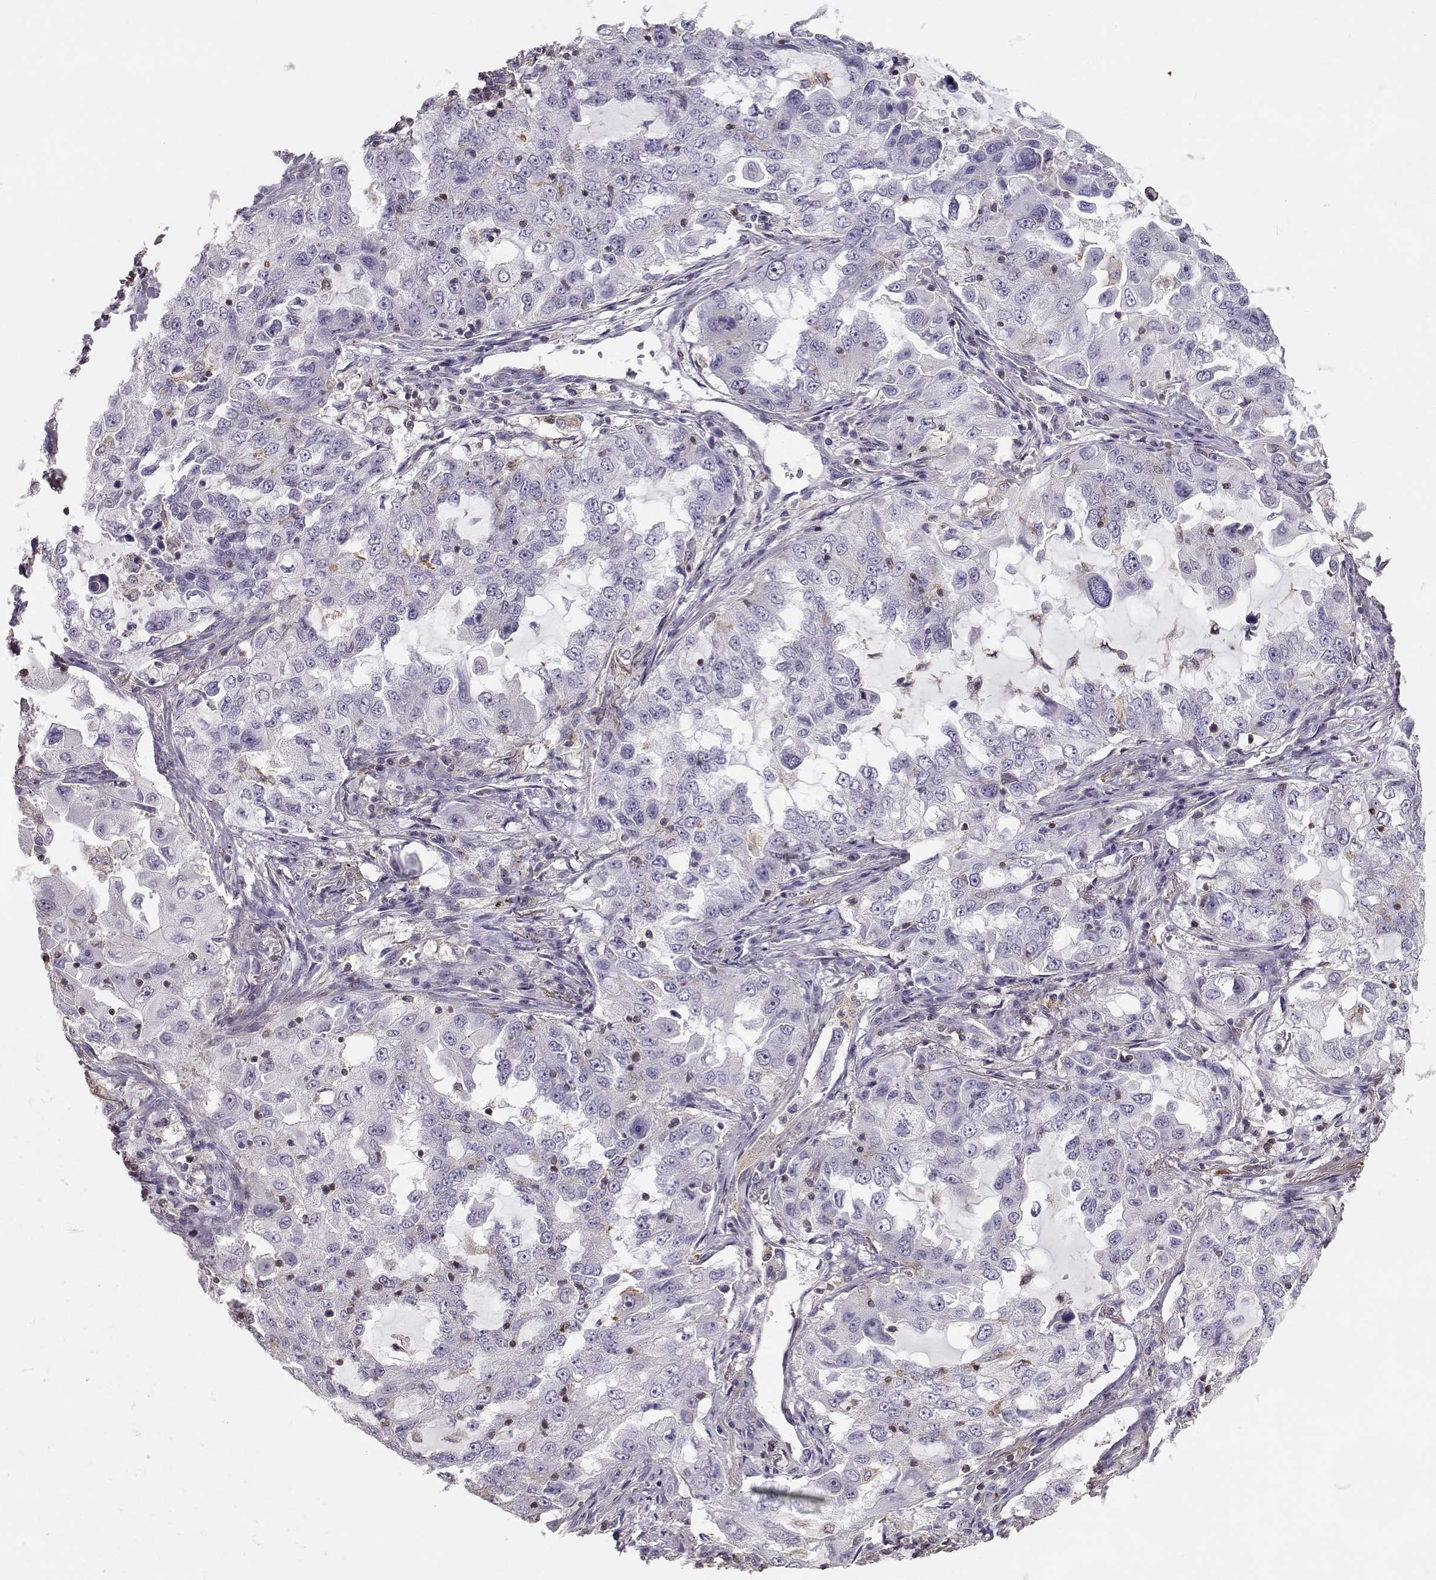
{"staining": {"intensity": "negative", "quantity": "none", "location": "none"}, "tissue": "lung cancer", "cell_type": "Tumor cells", "image_type": "cancer", "snomed": [{"axis": "morphology", "description": "Adenocarcinoma, NOS"}, {"axis": "topography", "description": "Lung"}], "caption": "Tumor cells are negative for protein expression in human lung adenocarcinoma. (Immunohistochemistry (ihc), brightfield microscopy, high magnification).", "gene": "DAPL1", "patient": {"sex": "female", "age": 61}}